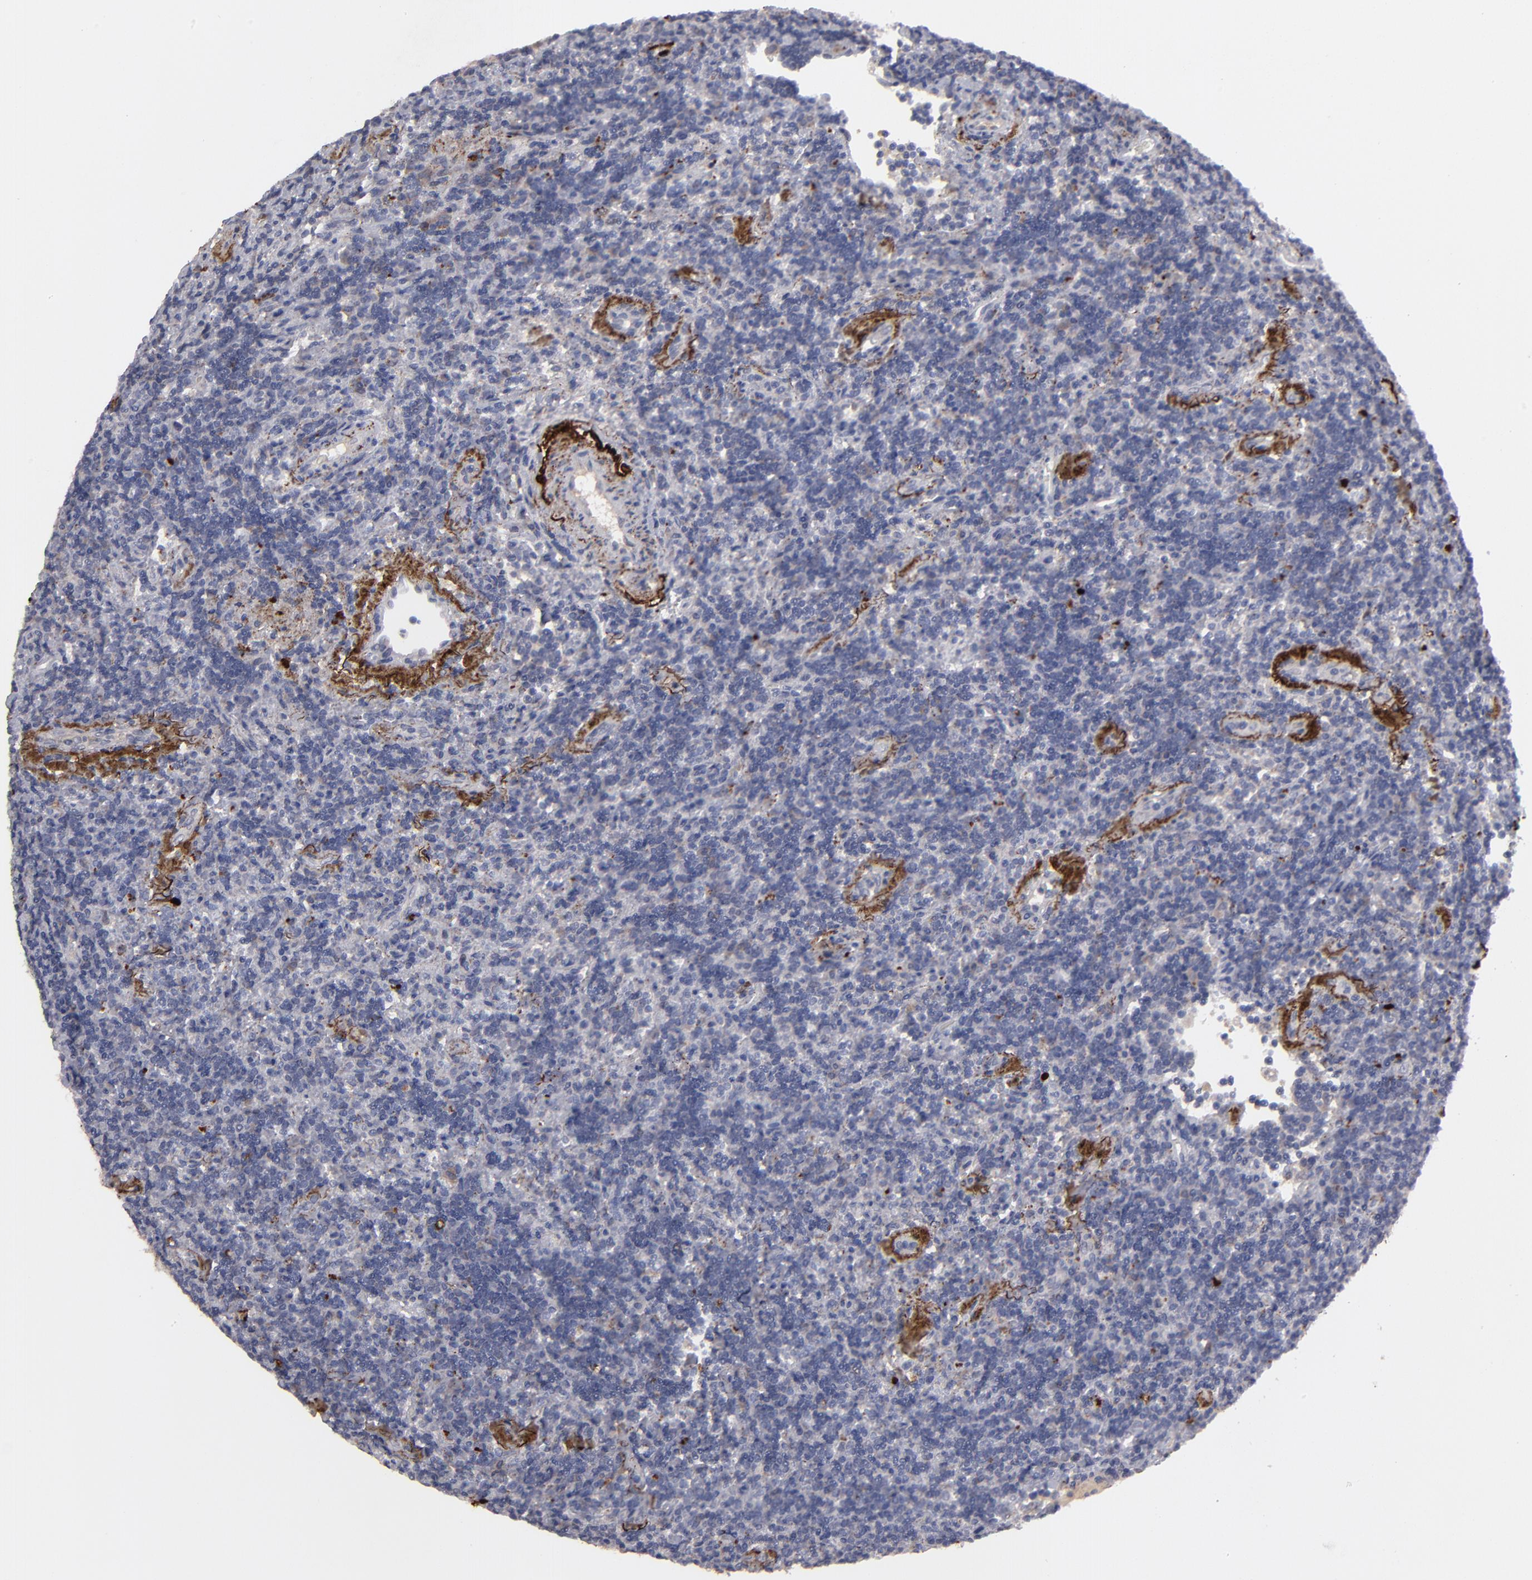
{"staining": {"intensity": "negative", "quantity": "none", "location": "none"}, "tissue": "lymphoma", "cell_type": "Tumor cells", "image_type": "cancer", "snomed": [{"axis": "morphology", "description": "Malignant lymphoma, non-Hodgkin's type, Low grade"}, {"axis": "topography", "description": "Lymph node"}], "caption": "A photomicrograph of malignant lymphoma, non-Hodgkin's type (low-grade) stained for a protein reveals no brown staining in tumor cells. The staining was performed using DAB to visualize the protein expression in brown, while the nuclei were stained in blue with hematoxylin (Magnification: 20x).", "gene": "GPM6B", "patient": {"sex": "male", "age": 70}}